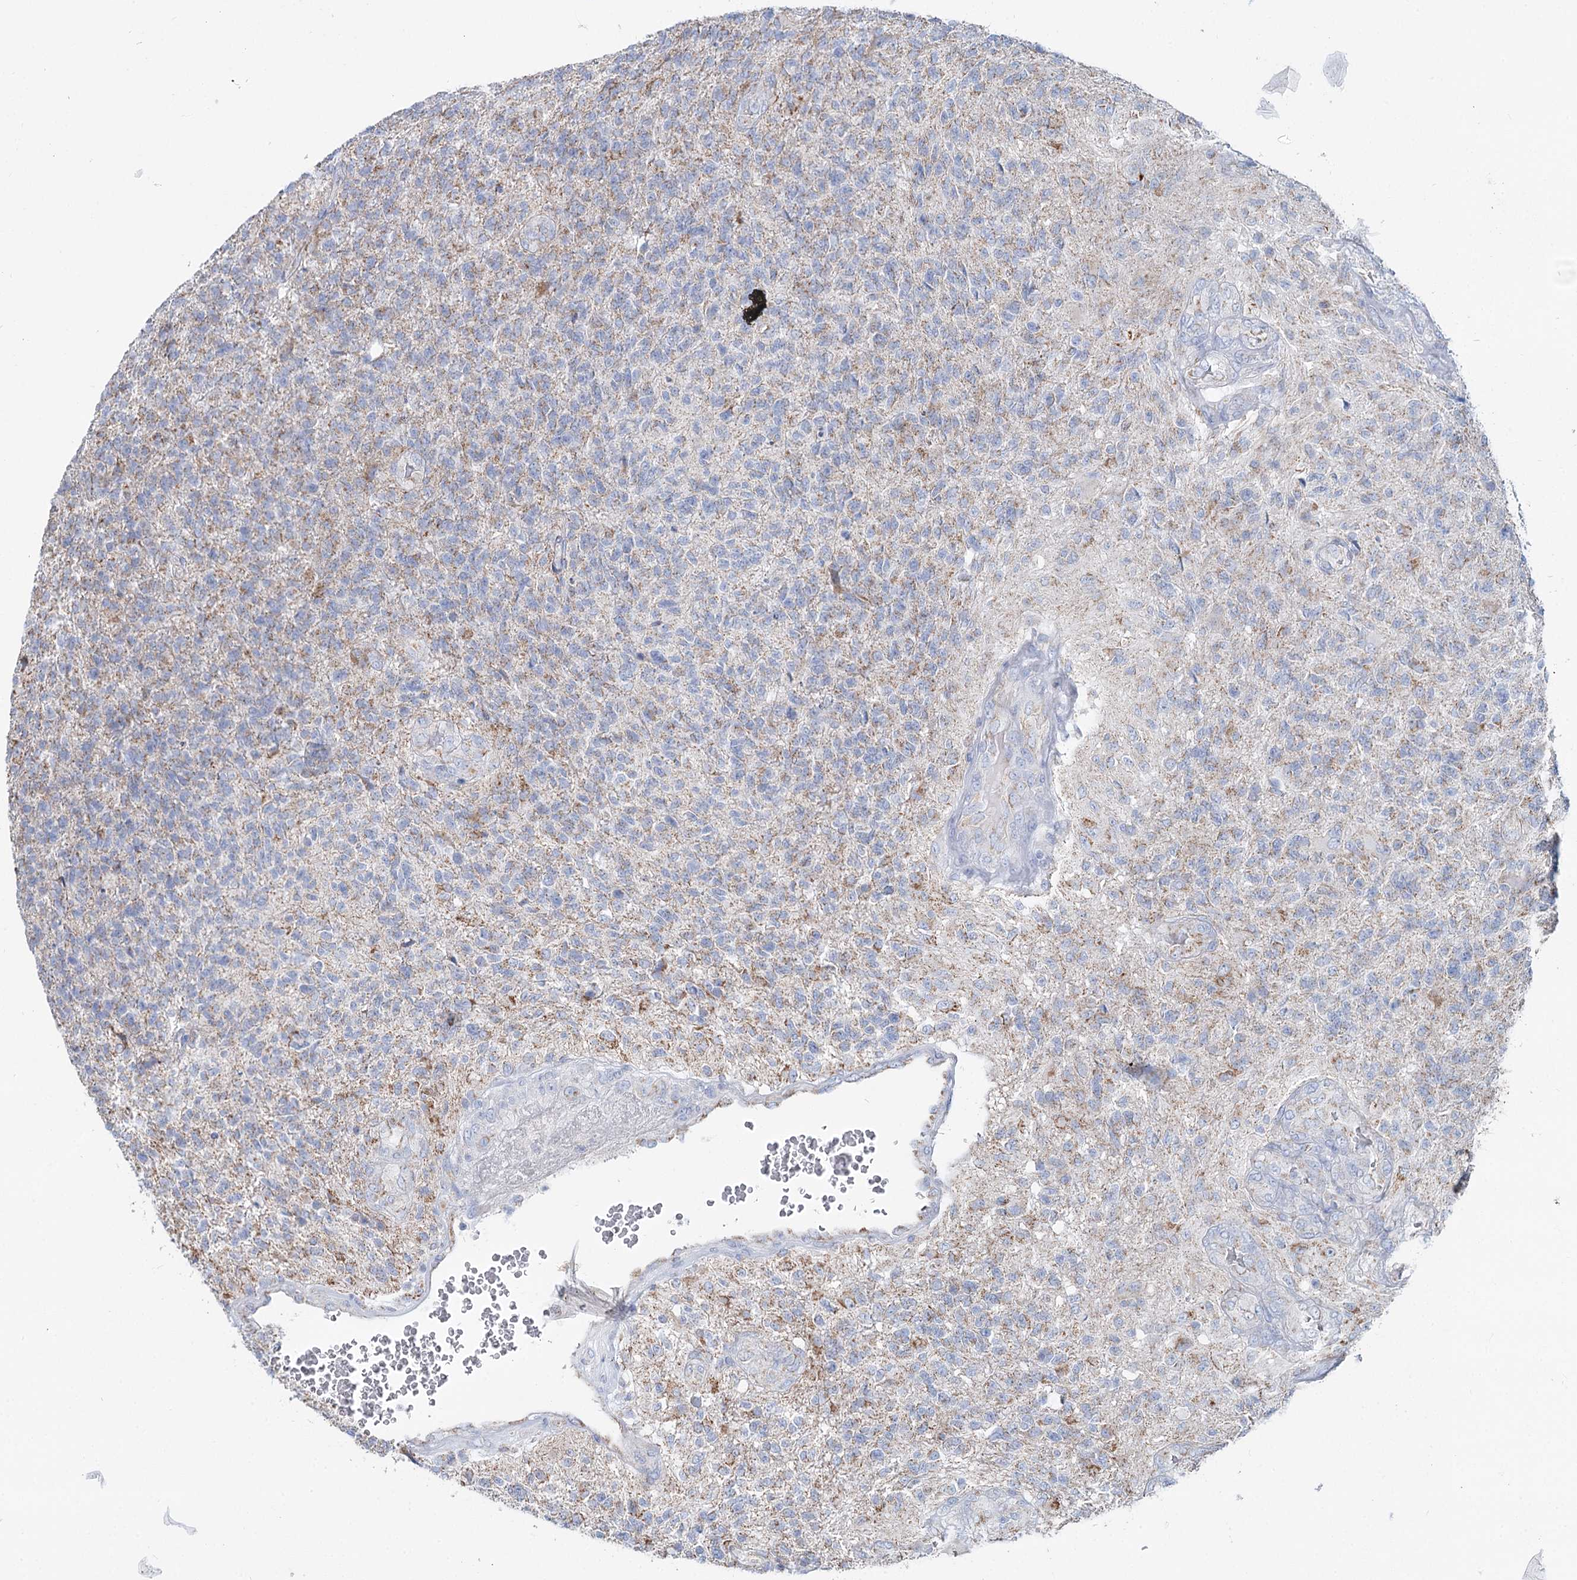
{"staining": {"intensity": "weak", "quantity": "<25%", "location": "cytoplasmic/membranous"}, "tissue": "glioma", "cell_type": "Tumor cells", "image_type": "cancer", "snomed": [{"axis": "morphology", "description": "Glioma, malignant, High grade"}, {"axis": "topography", "description": "Brain"}], "caption": "An IHC image of glioma is shown. There is no staining in tumor cells of glioma. (Stains: DAB immunohistochemistry with hematoxylin counter stain, Microscopy: brightfield microscopy at high magnification).", "gene": "MCCC2", "patient": {"sex": "male", "age": 56}}